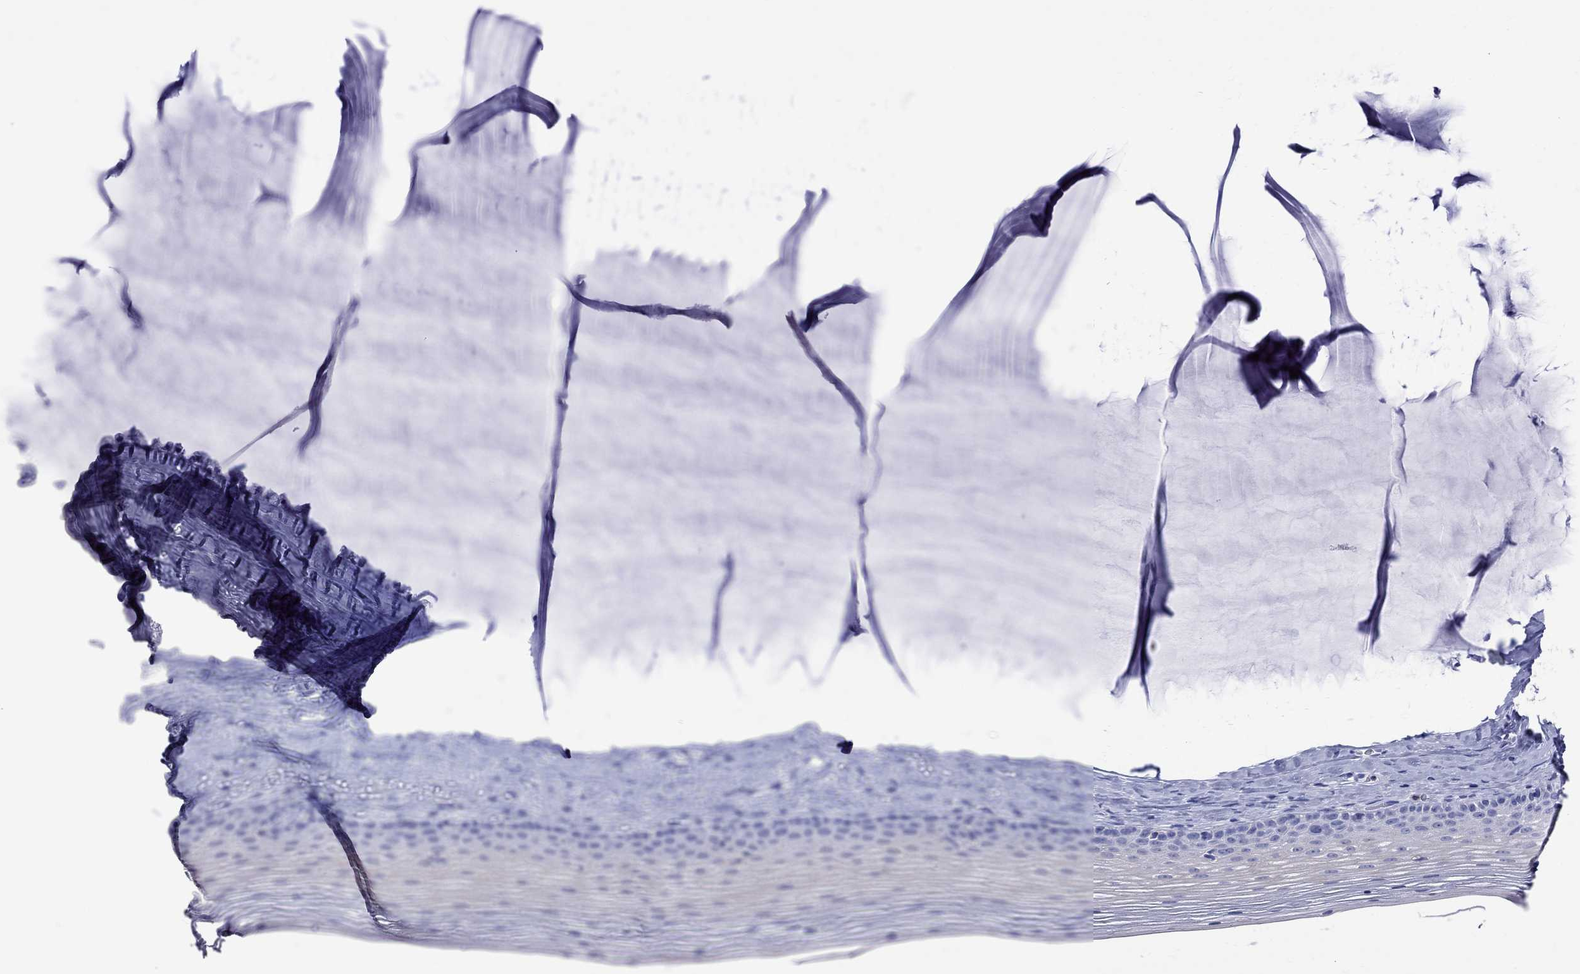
{"staining": {"intensity": "negative", "quantity": "none", "location": "none"}, "tissue": "cervix", "cell_type": "Glandular cells", "image_type": "normal", "snomed": [{"axis": "morphology", "description": "Normal tissue, NOS"}, {"axis": "topography", "description": "Cervix"}], "caption": "The histopathology image exhibits no significant staining in glandular cells of cervix. Nuclei are stained in blue.", "gene": "S100A3", "patient": {"sex": "female", "age": 40}}